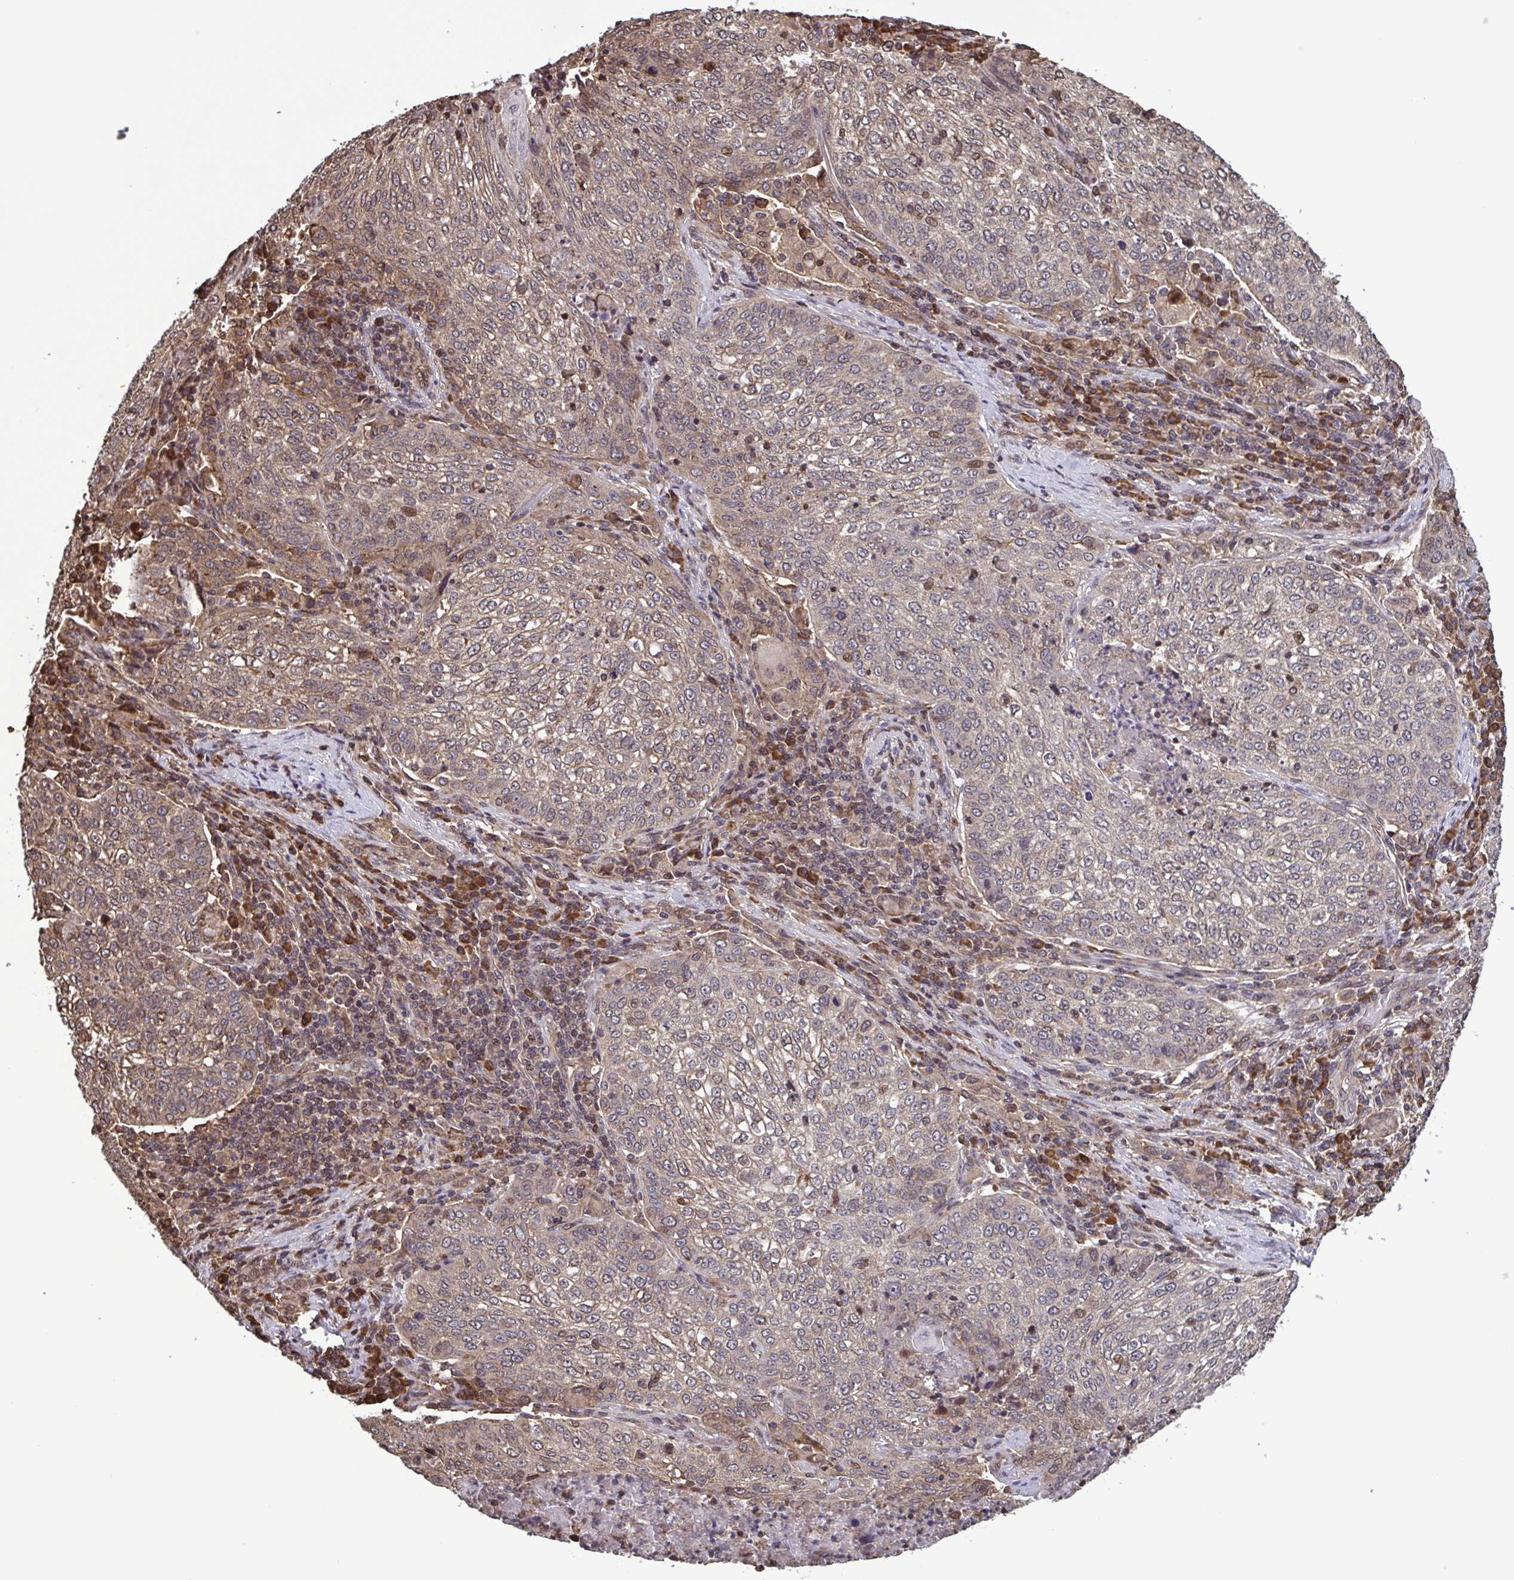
{"staining": {"intensity": "weak", "quantity": ">75%", "location": "cytoplasmic/membranous,nuclear"}, "tissue": "lung cancer", "cell_type": "Tumor cells", "image_type": "cancer", "snomed": [{"axis": "morphology", "description": "Squamous cell carcinoma, NOS"}, {"axis": "topography", "description": "Lung"}], "caption": "A low amount of weak cytoplasmic/membranous and nuclear expression is seen in about >75% of tumor cells in squamous cell carcinoma (lung) tissue.", "gene": "SEC63", "patient": {"sex": "male", "age": 63}}